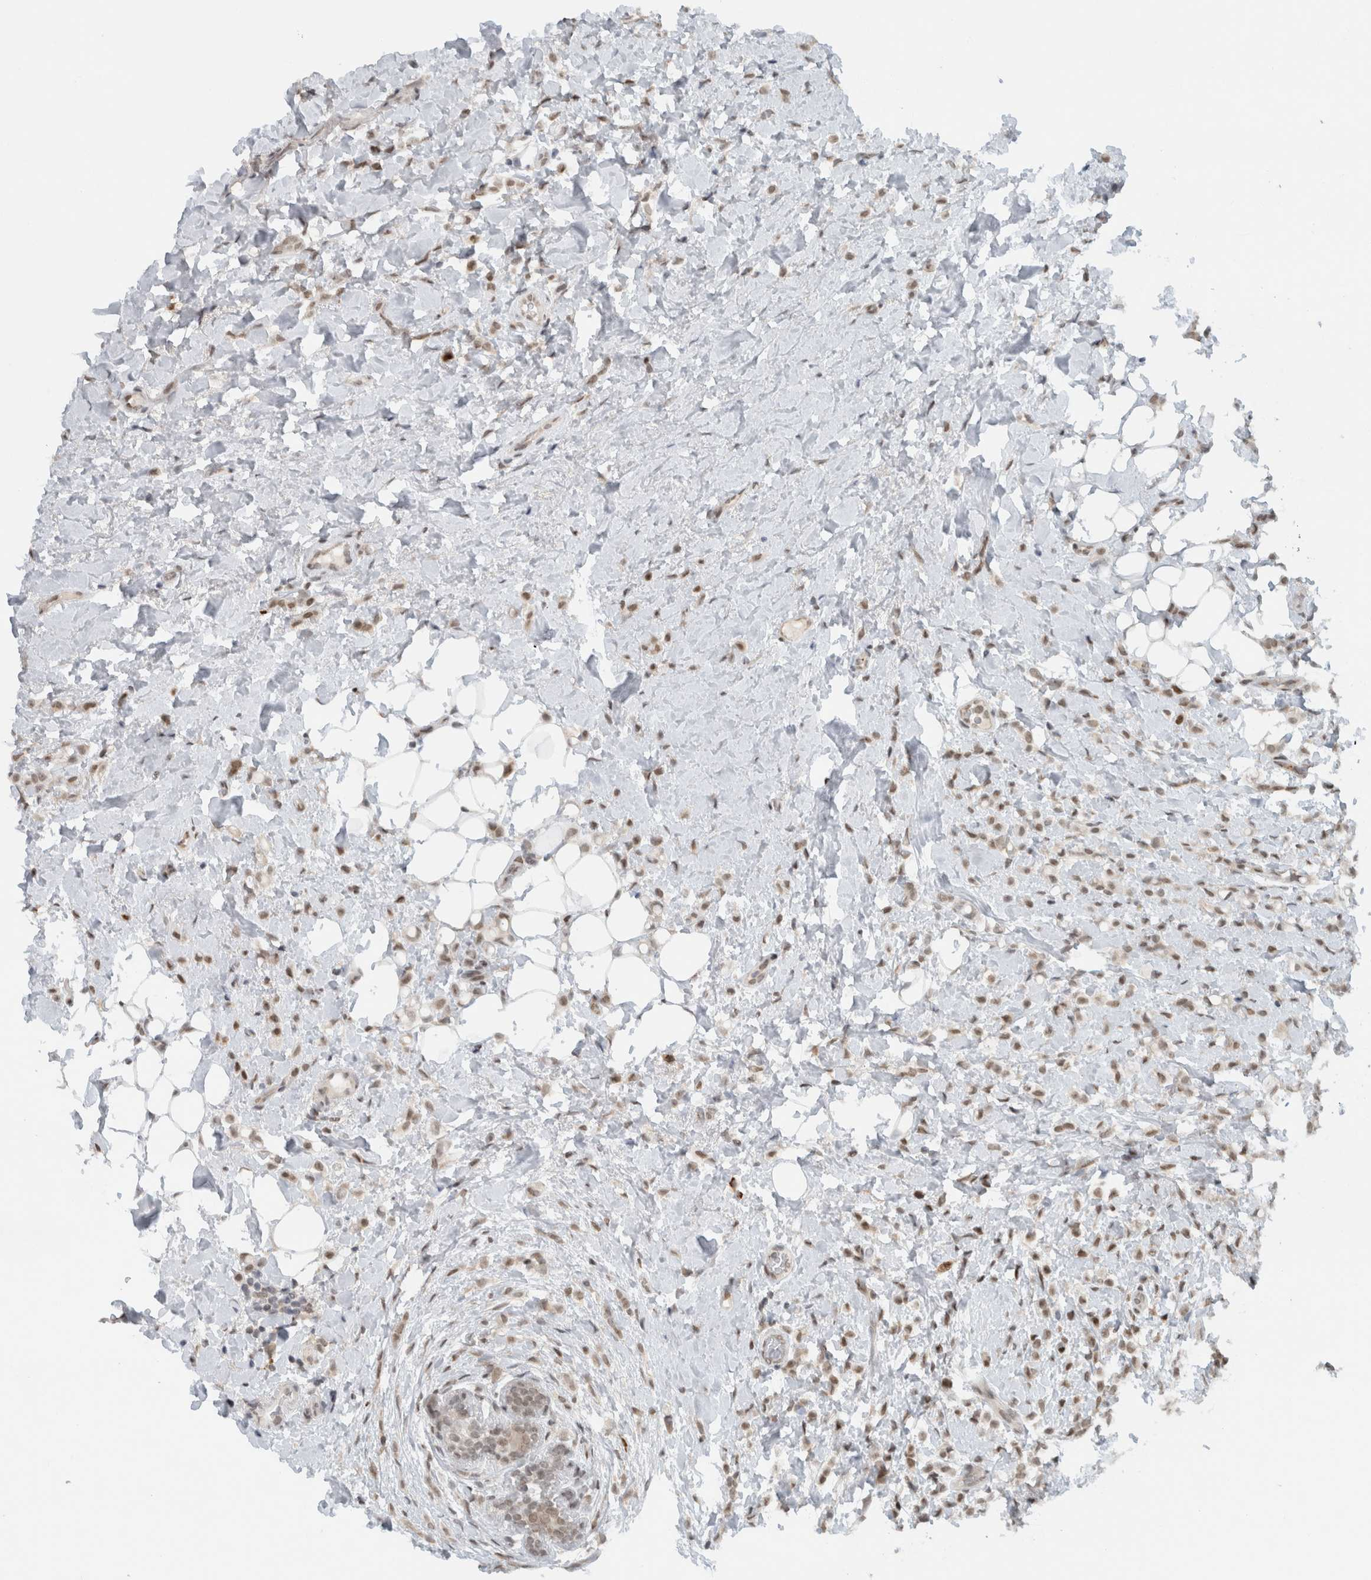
{"staining": {"intensity": "moderate", "quantity": ">75%", "location": "nuclear"}, "tissue": "breast cancer", "cell_type": "Tumor cells", "image_type": "cancer", "snomed": [{"axis": "morphology", "description": "Normal tissue, NOS"}, {"axis": "morphology", "description": "Lobular carcinoma"}, {"axis": "topography", "description": "Breast"}], "caption": "Lobular carcinoma (breast) stained for a protein (brown) demonstrates moderate nuclear positive positivity in about >75% of tumor cells.", "gene": "HNRNPR", "patient": {"sex": "female", "age": 50}}